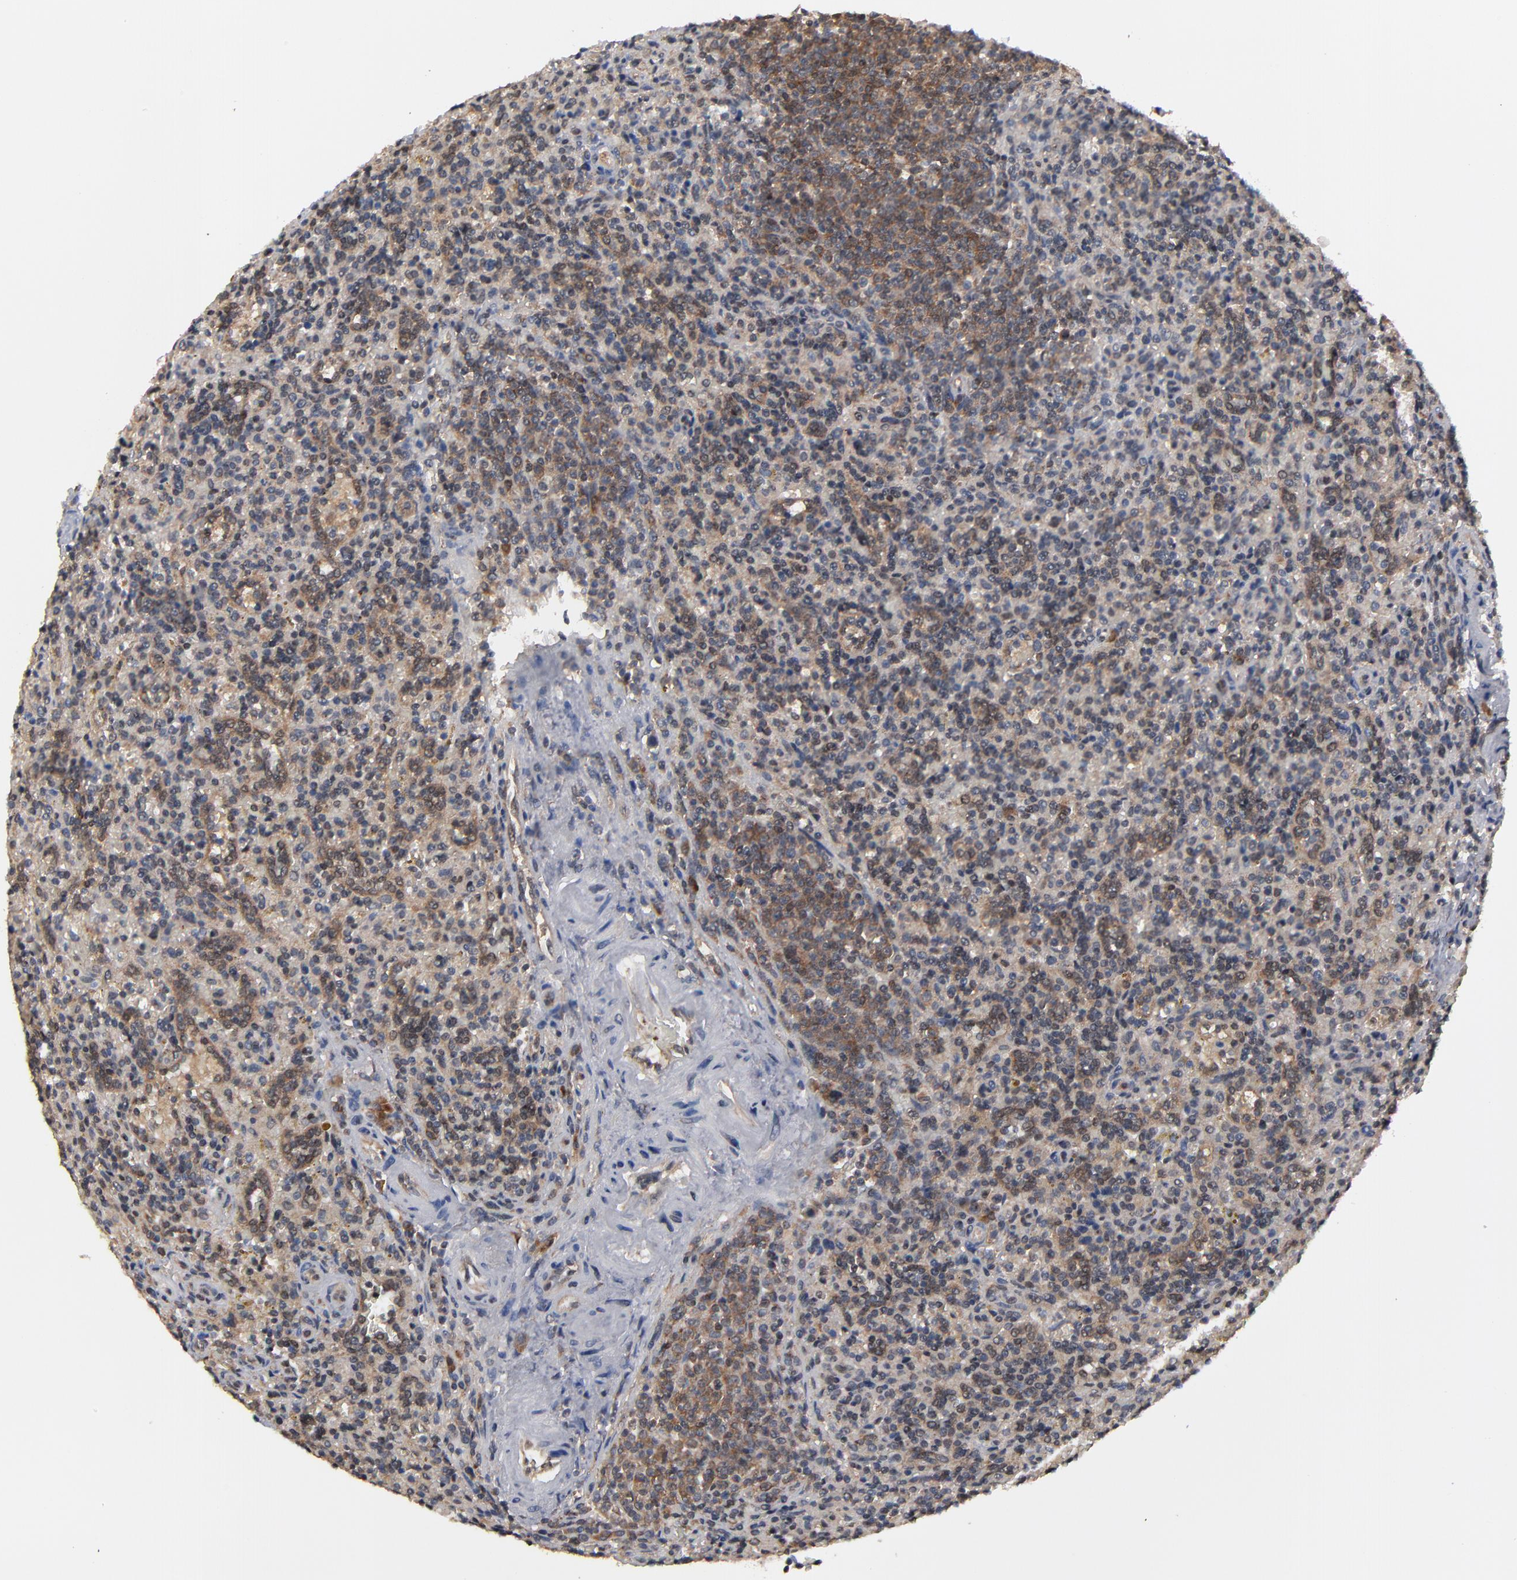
{"staining": {"intensity": "moderate", "quantity": ">75%", "location": "cytoplasmic/membranous"}, "tissue": "lymphoma", "cell_type": "Tumor cells", "image_type": "cancer", "snomed": [{"axis": "morphology", "description": "Malignant lymphoma, non-Hodgkin's type, Low grade"}, {"axis": "topography", "description": "Spleen"}], "caption": "Brown immunohistochemical staining in low-grade malignant lymphoma, non-Hodgkin's type demonstrates moderate cytoplasmic/membranous staining in approximately >75% of tumor cells. (DAB (3,3'-diaminobenzidine) IHC with brightfield microscopy, high magnification).", "gene": "ALG13", "patient": {"sex": "male", "age": 67}}